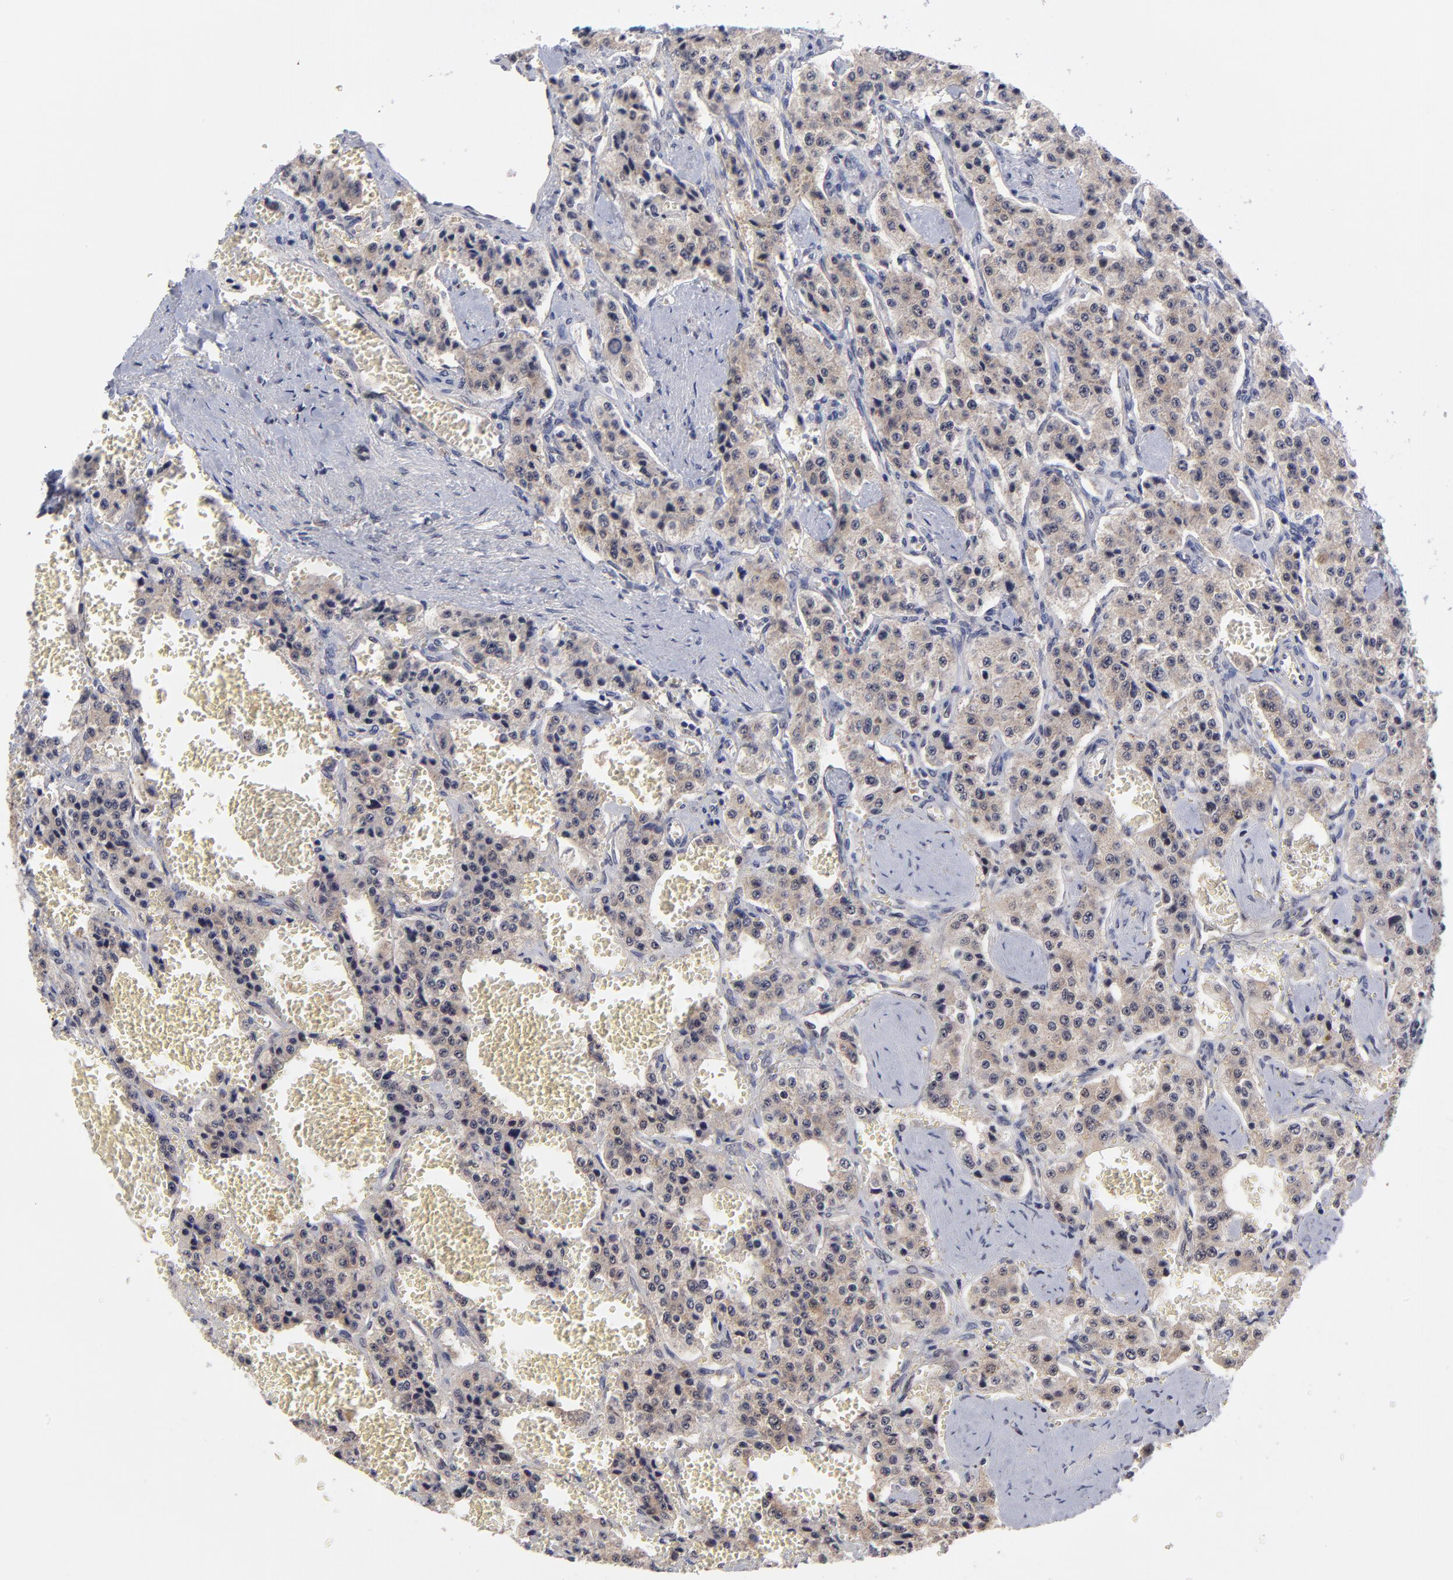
{"staining": {"intensity": "weak", "quantity": ">75%", "location": "cytoplasmic/membranous"}, "tissue": "carcinoid", "cell_type": "Tumor cells", "image_type": "cancer", "snomed": [{"axis": "morphology", "description": "Carcinoid, malignant, NOS"}, {"axis": "topography", "description": "Small intestine"}], "caption": "This micrograph reveals immunohistochemistry (IHC) staining of carcinoid, with low weak cytoplasmic/membranous expression in about >75% of tumor cells.", "gene": "UBE2E3", "patient": {"sex": "male", "age": 52}}